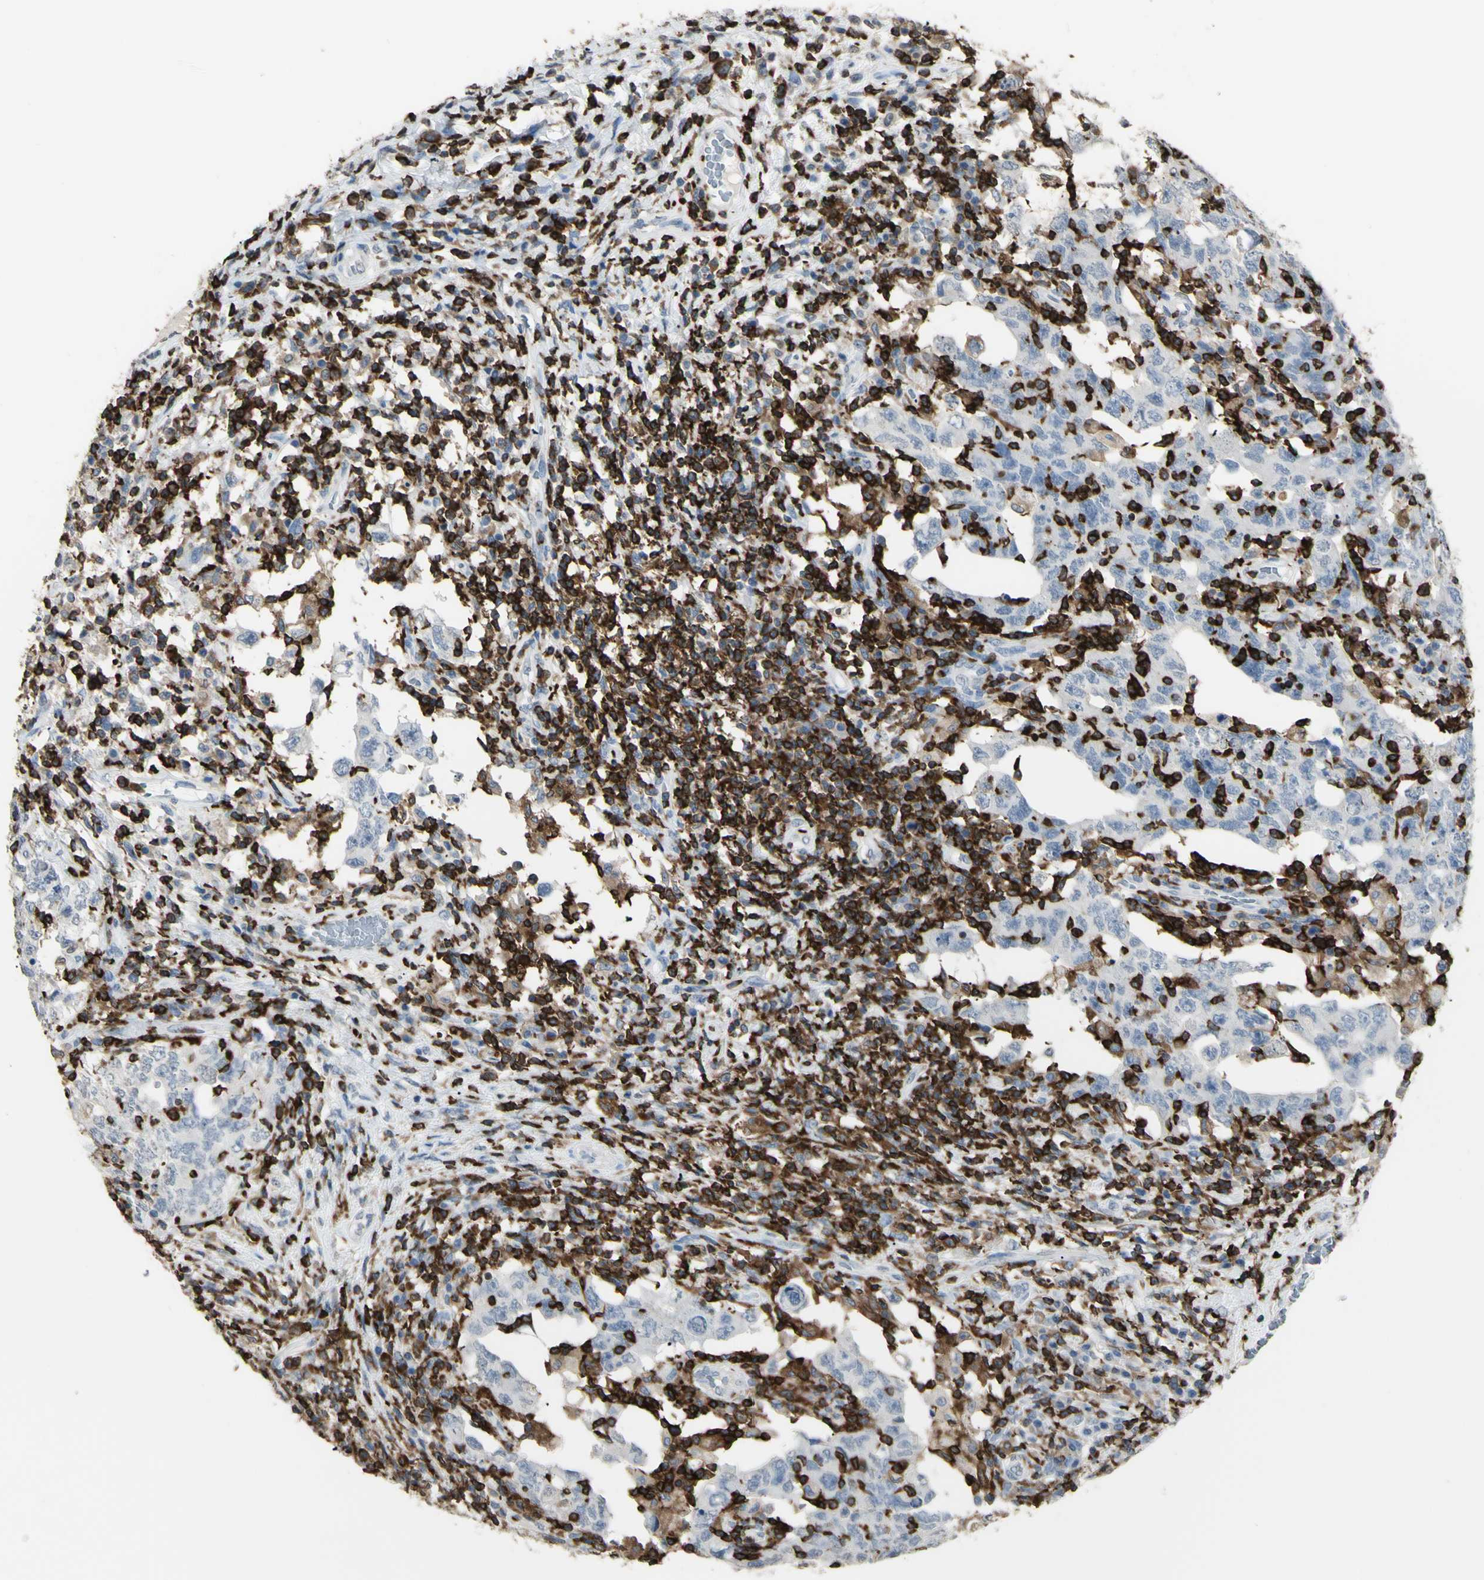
{"staining": {"intensity": "negative", "quantity": "none", "location": "none"}, "tissue": "testis cancer", "cell_type": "Tumor cells", "image_type": "cancer", "snomed": [{"axis": "morphology", "description": "Carcinoma, Embryonal, NOS"}, {"axis": "topography", "description": "Testis"}], "caption": "A high-resolution image shows immunohistochemistry (IHC) staining of testis embryonal carcinoma, which shows no significant staining in tumor cells. (Stains: DAB immunohistochemistry with hematoxylin counter stain, Microscopy: brightfield microscopy at high magnification).", "gene": "PSTPIP1", "patient": {"sex": "male", "age": 26}}